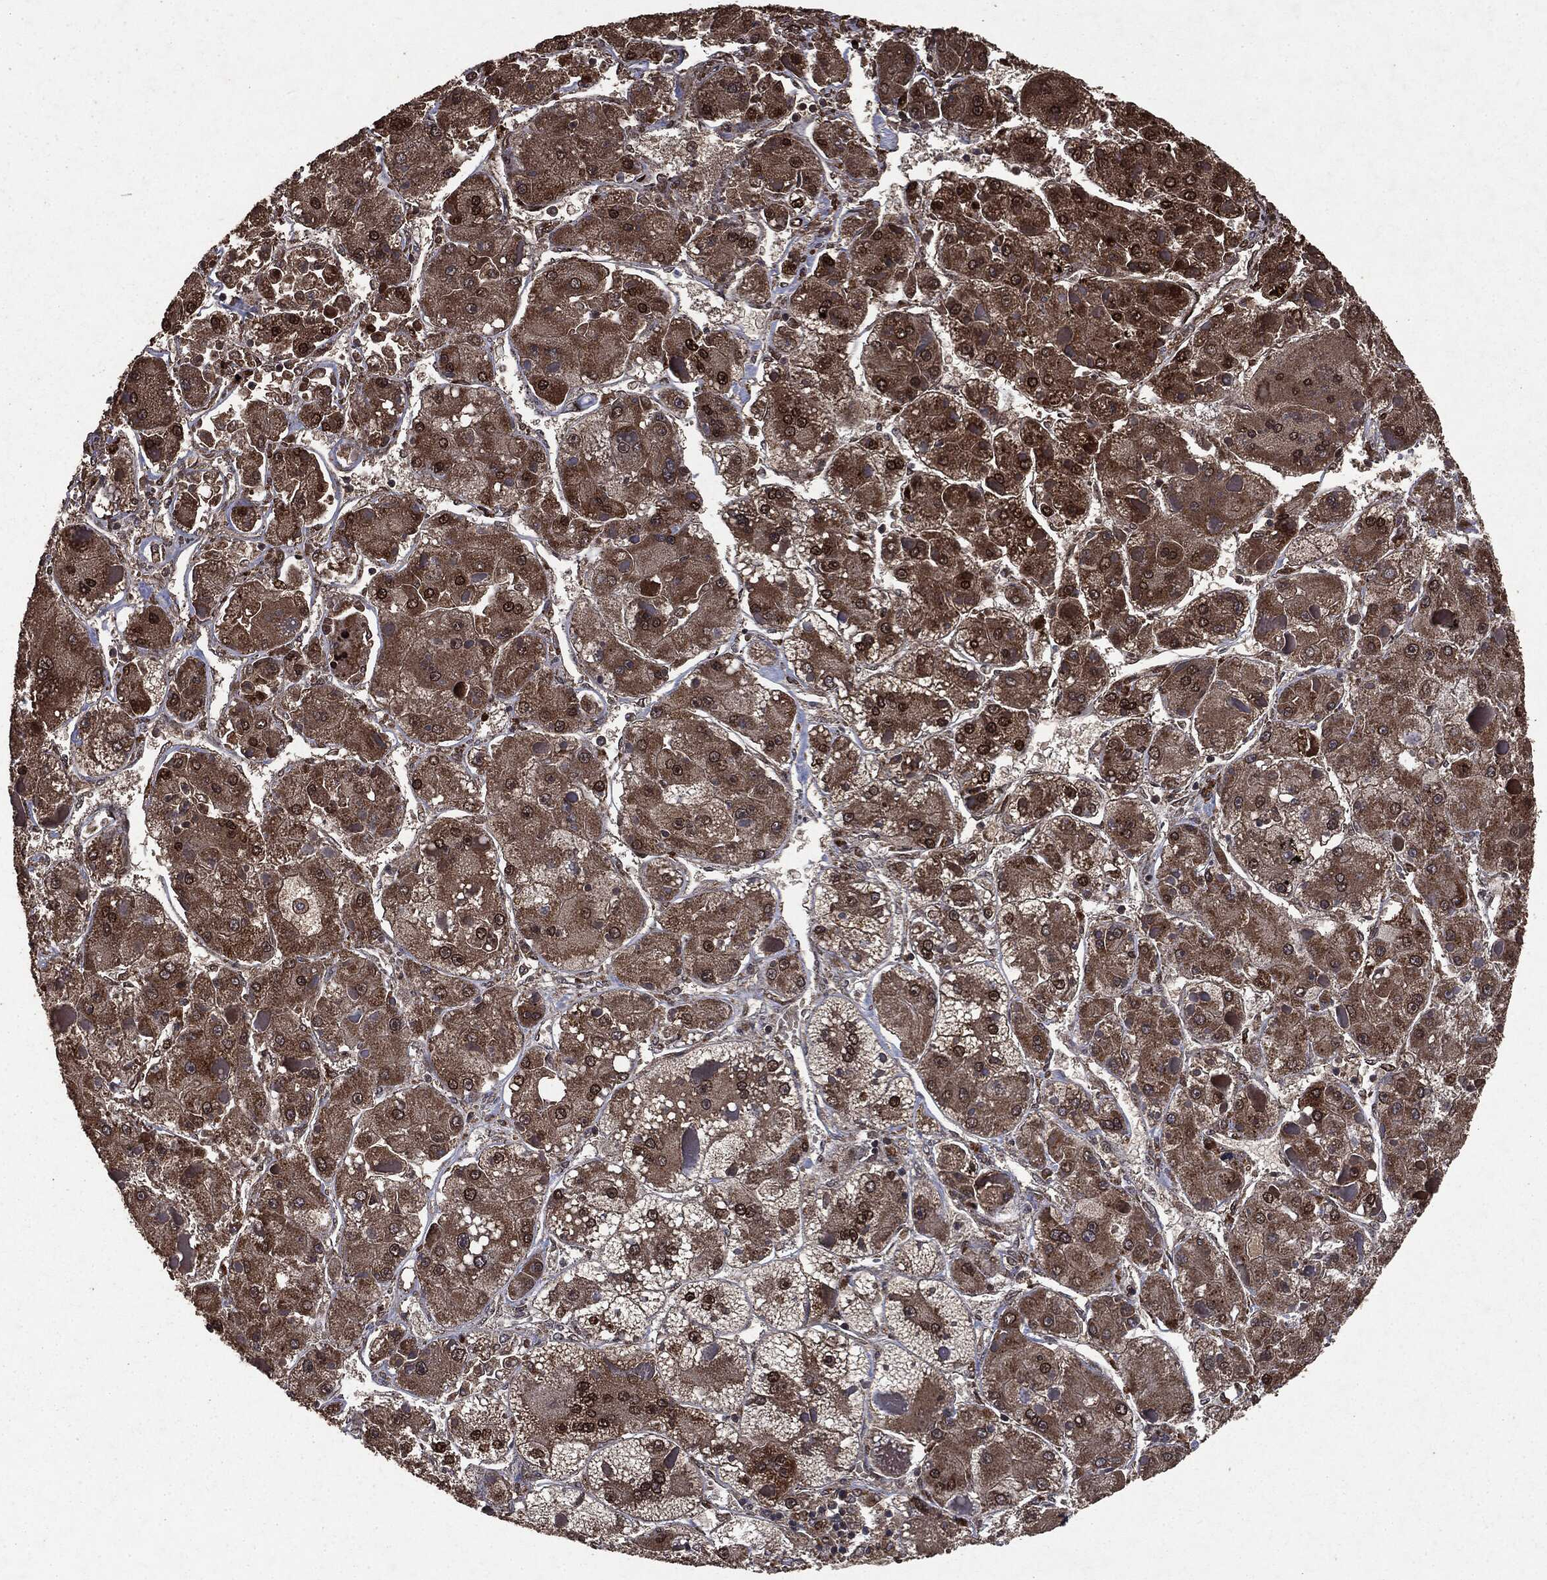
{"staining": {"intensity": "strong", "quantity": ">75%", "location": "cytoplasmic/membranous,nuclear"}, "tissue": "liver cancer", "cell_type": "Tumor cells", "image_type": "cancer", "snomed": [{"axis": "morphology", "description": "Carcinoma, Hepatocellular, NOS"}, {"axis": "topography", "description": "Liver"}], "caption": "Protein expression analysis of human liver cancer reveals strong cytoplasmic/membranous and nuclear staining in approximately >75% of tumor cells.", "gene": "PPP6R2", "patient": {"sex": "female", "age": 73}}